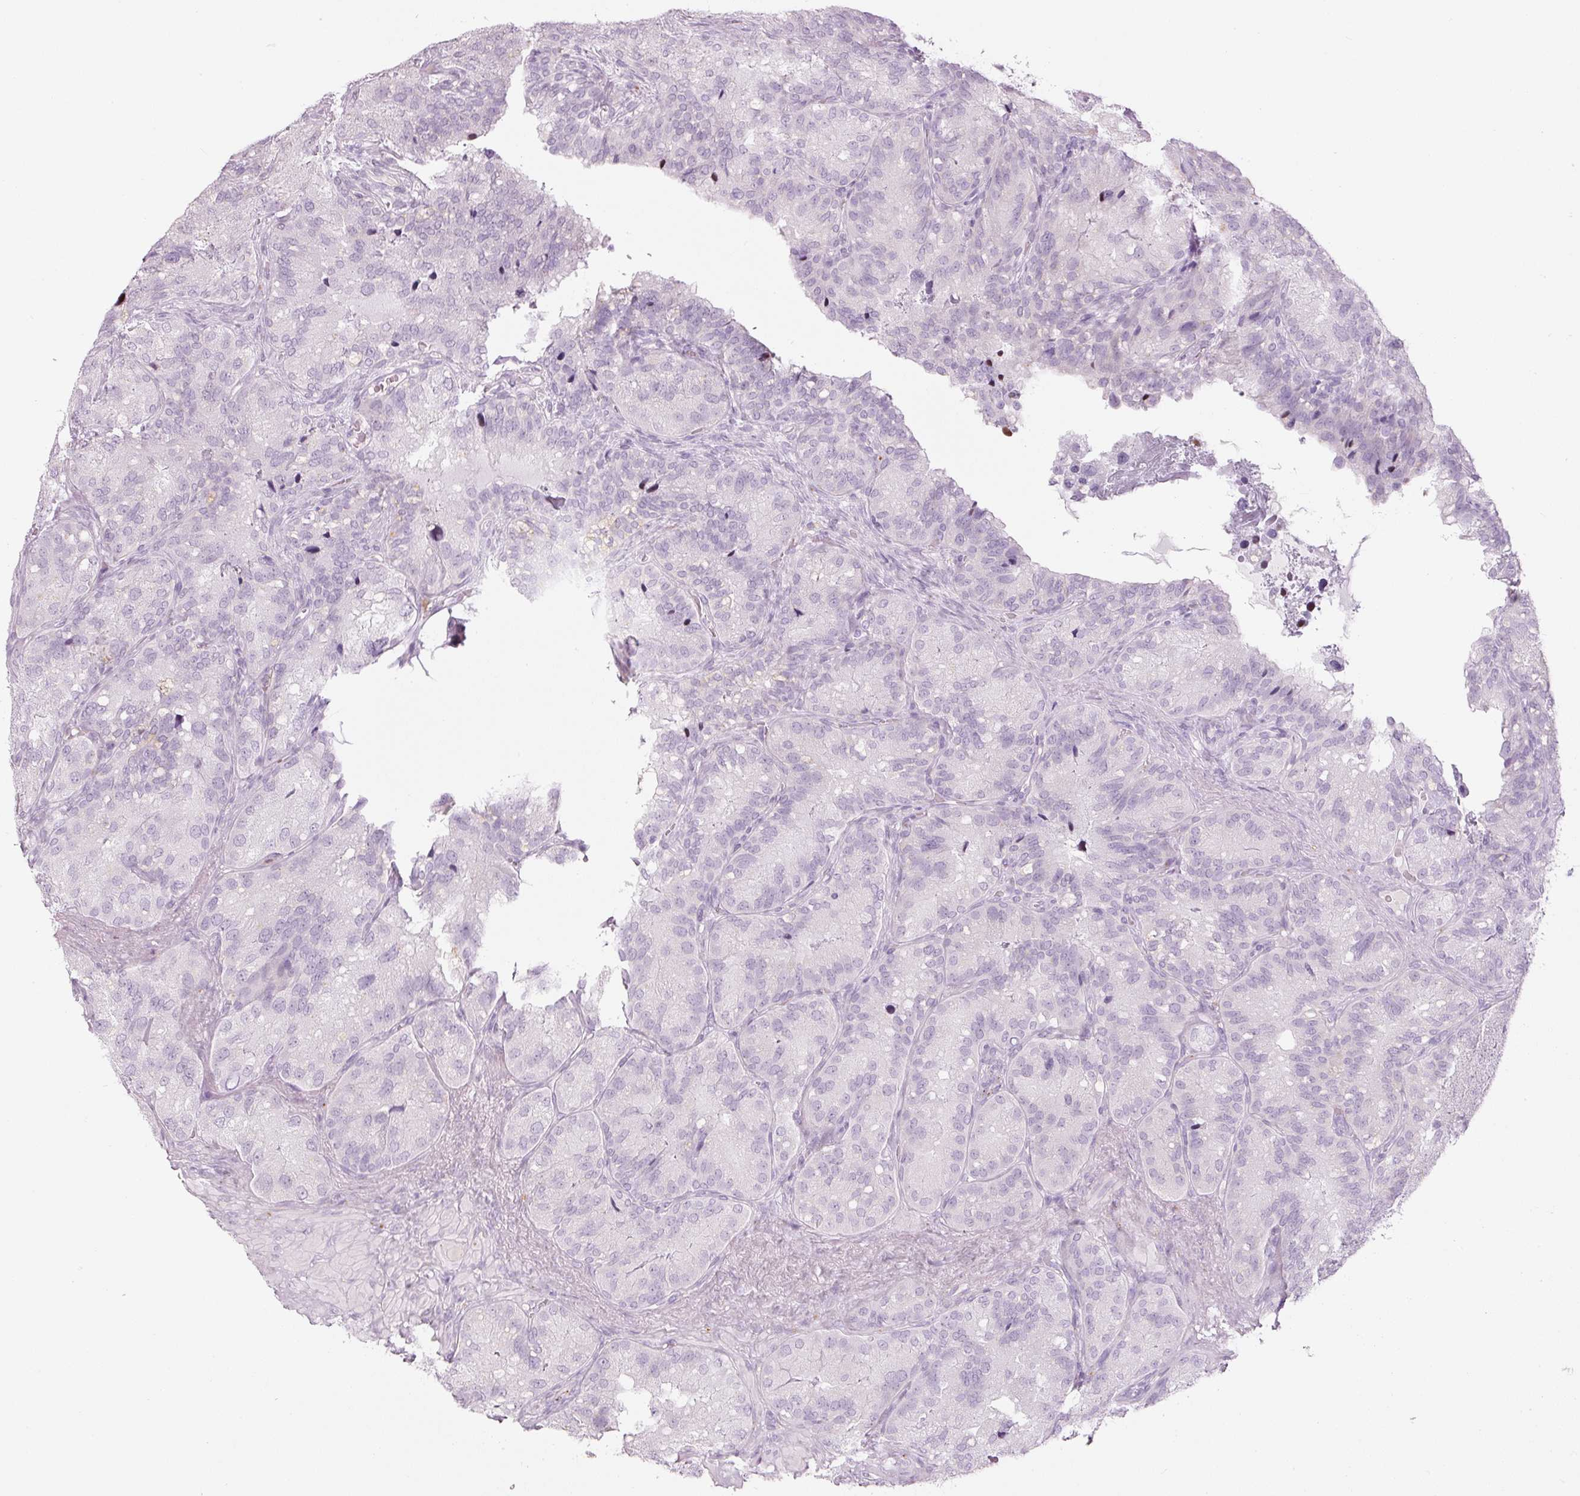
{"staining": {"intensity": "negative", "quantity": "none", "location": "none"}, "tissue": "seminal vesicle", "cell_type": "Glandular cells", "image_type": "normal", "snomed": [{"axis": "morphology", "description": "Normal tissue, NOS"}, {"axis": "topography", "description": "Seminal veicle"}], "caption": "IHC histopathology image of normal seminal vesicle: human seminal vesicle stained with DAB (3,3'-diaminobenzidine) displays no significant protein expression in glandular cells.", "gene": "LECT2", "patient": {"sex": "male", "age": 69}}